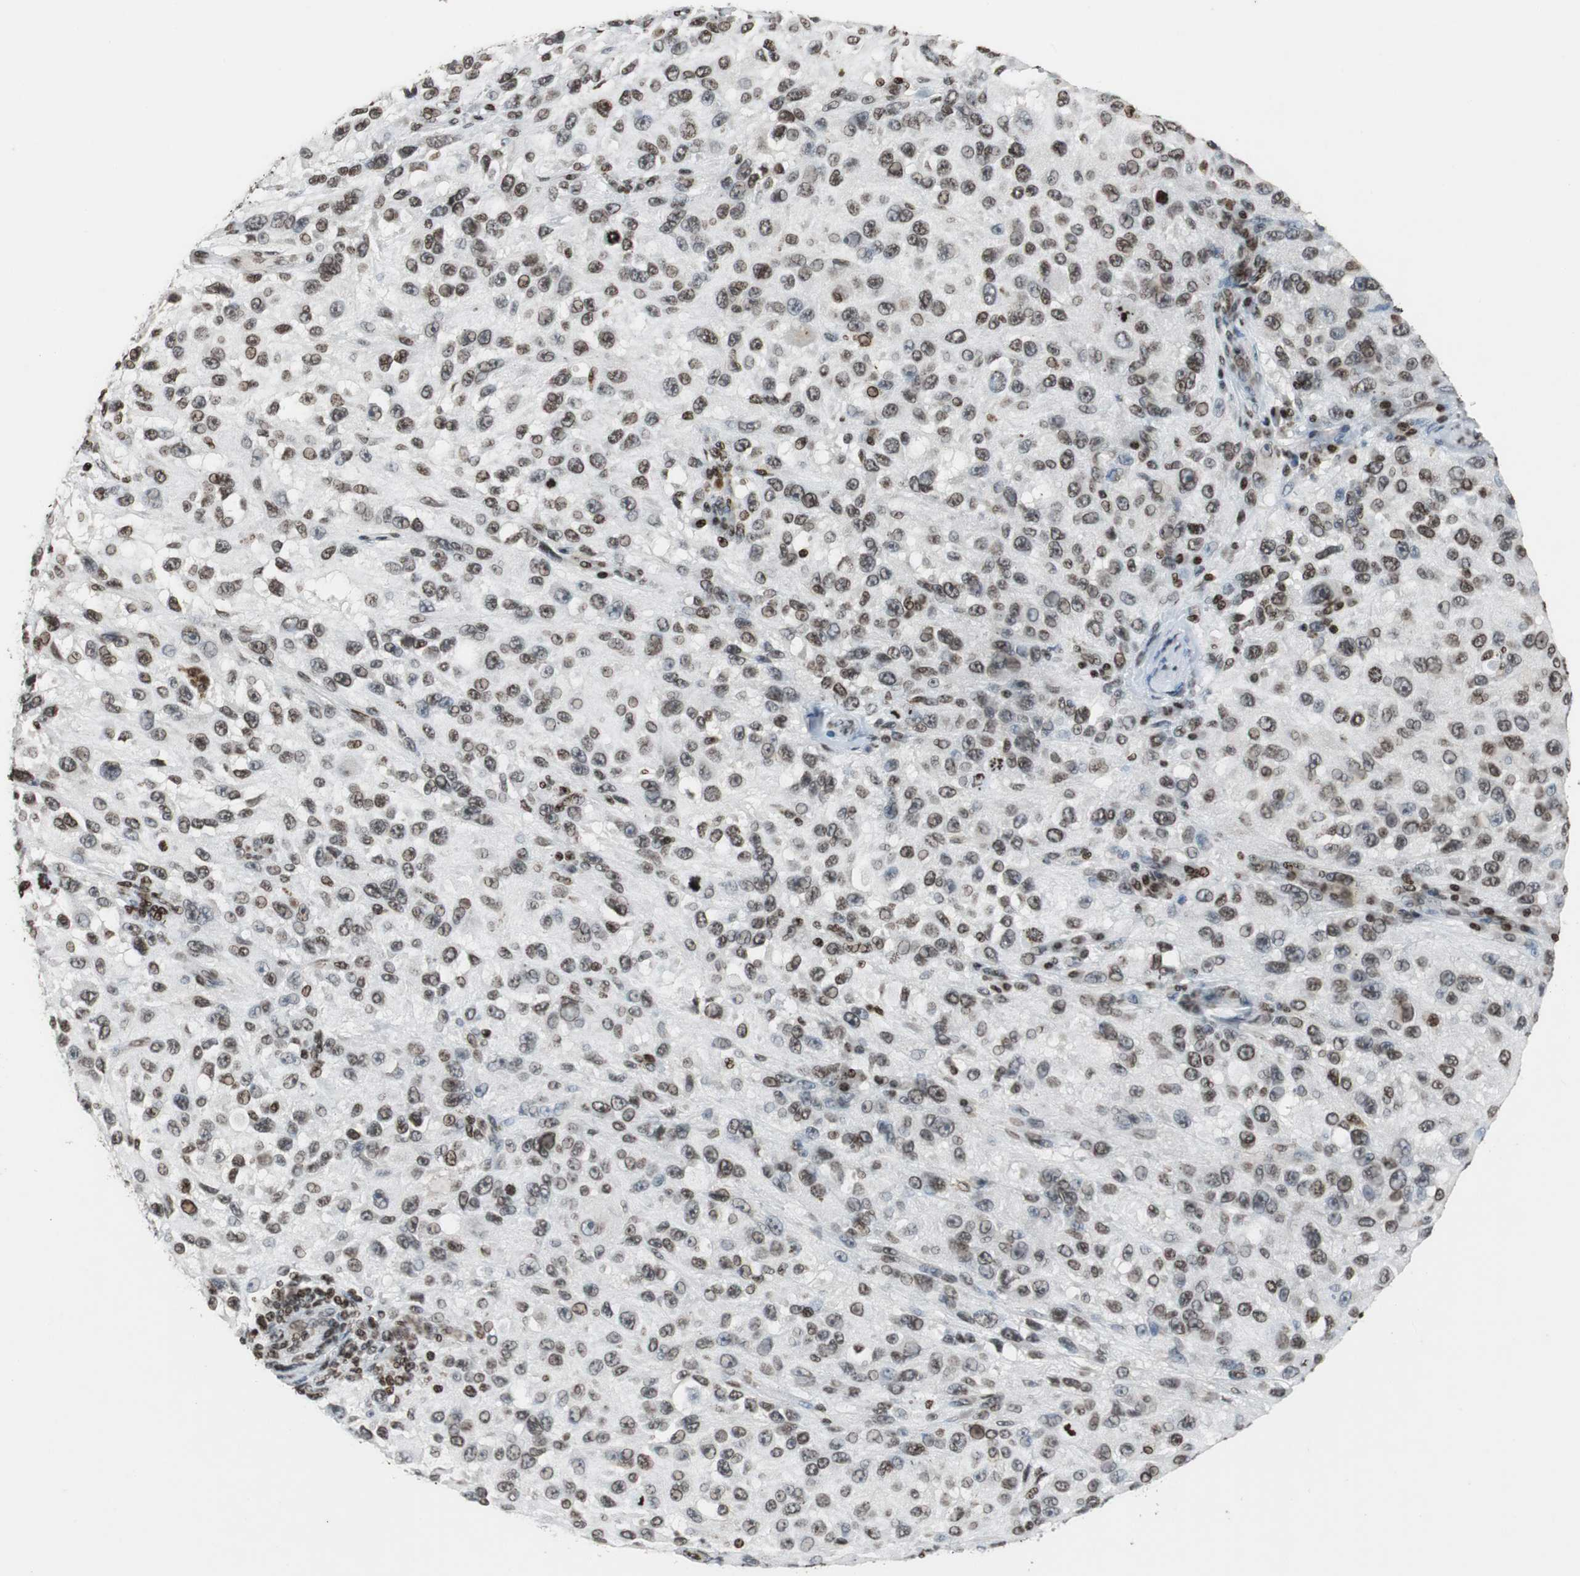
{"staining": {"intensity": "strong", "quantity": ">75%", "location": "nuclear"}, "tissue": "melanoma", "cell_type": "Tumor cells", "image_type": "cancer", "snomed": [{"axis": "morphology", "description": "Necrosis, NOS"}, {"axis": "morphology", "description": "Malignant melanoma, NOS"}, {"axis": "topography", "description": "Skin"}], "caption": "Immunohistochemical staining of malignant melanoma shows strong nuclear protein staining in approximately >75% of tumor cells. The staining was performed using DAB to visualize the protein expression in brown, while the nuclei were stained in blue with hematoxylin (Magnification: 20x).", "gene": "PAXIP1", "patient": {"sex": "female", "age": 87}}